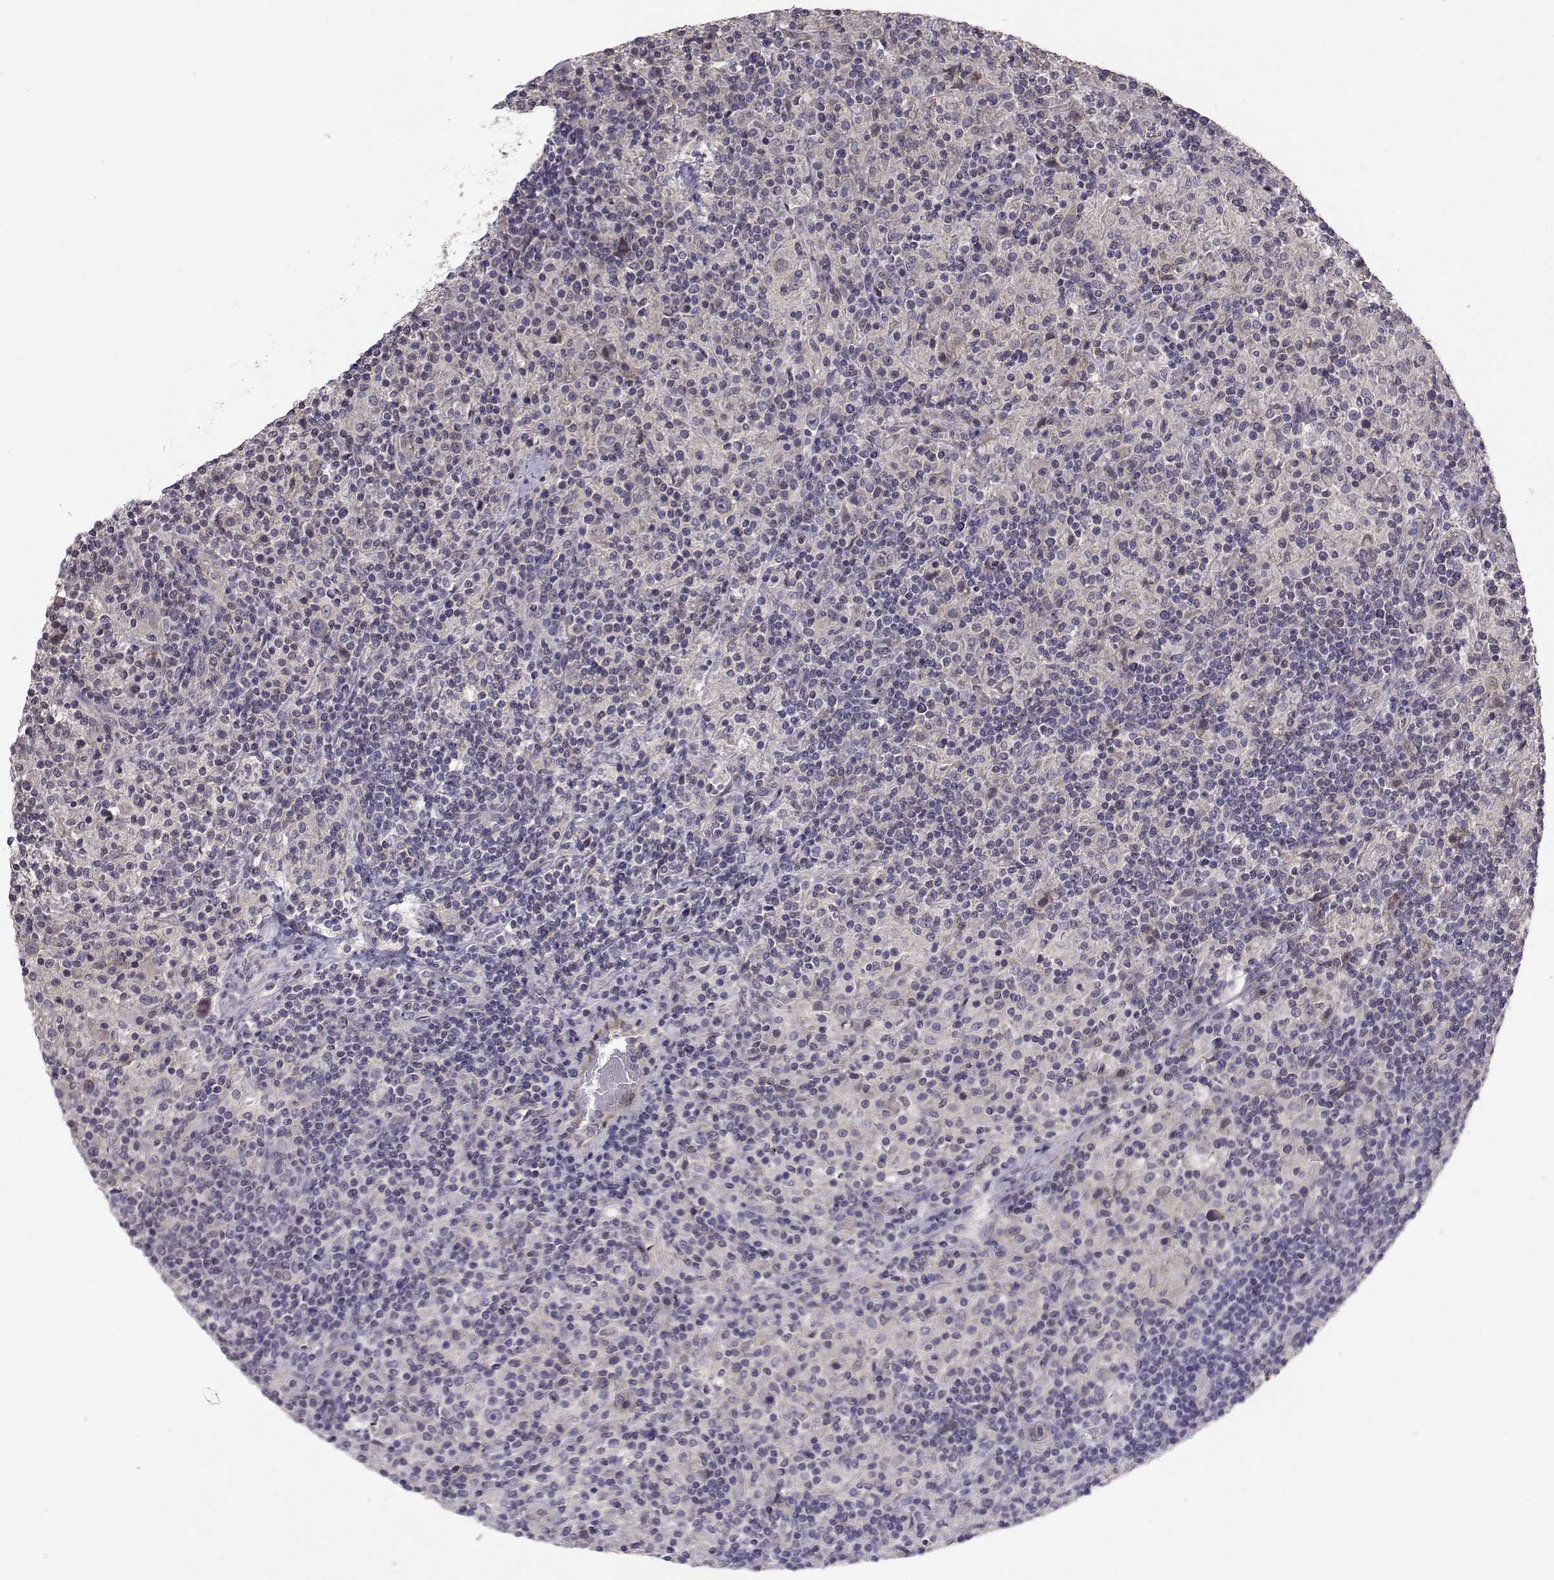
{"staining": {"intensity": "negative", "quantity": "none", "location": "none"}, "tissue": "lymphoma", "cell_type": "Tumor cells", "image_type": "cancer", "snomed": [{"axis": "morphology", "description": "Hodgkin's disease, NOS"}, {"axis": "topography", "description": "Lymph node"}], "caption": "Human lymphoma stained for a protein using immunohistochemistry demonstrates no positivity in tumor cells.", "gene": "NCAM2", "patient": {"sex": "male", "age": 70}}